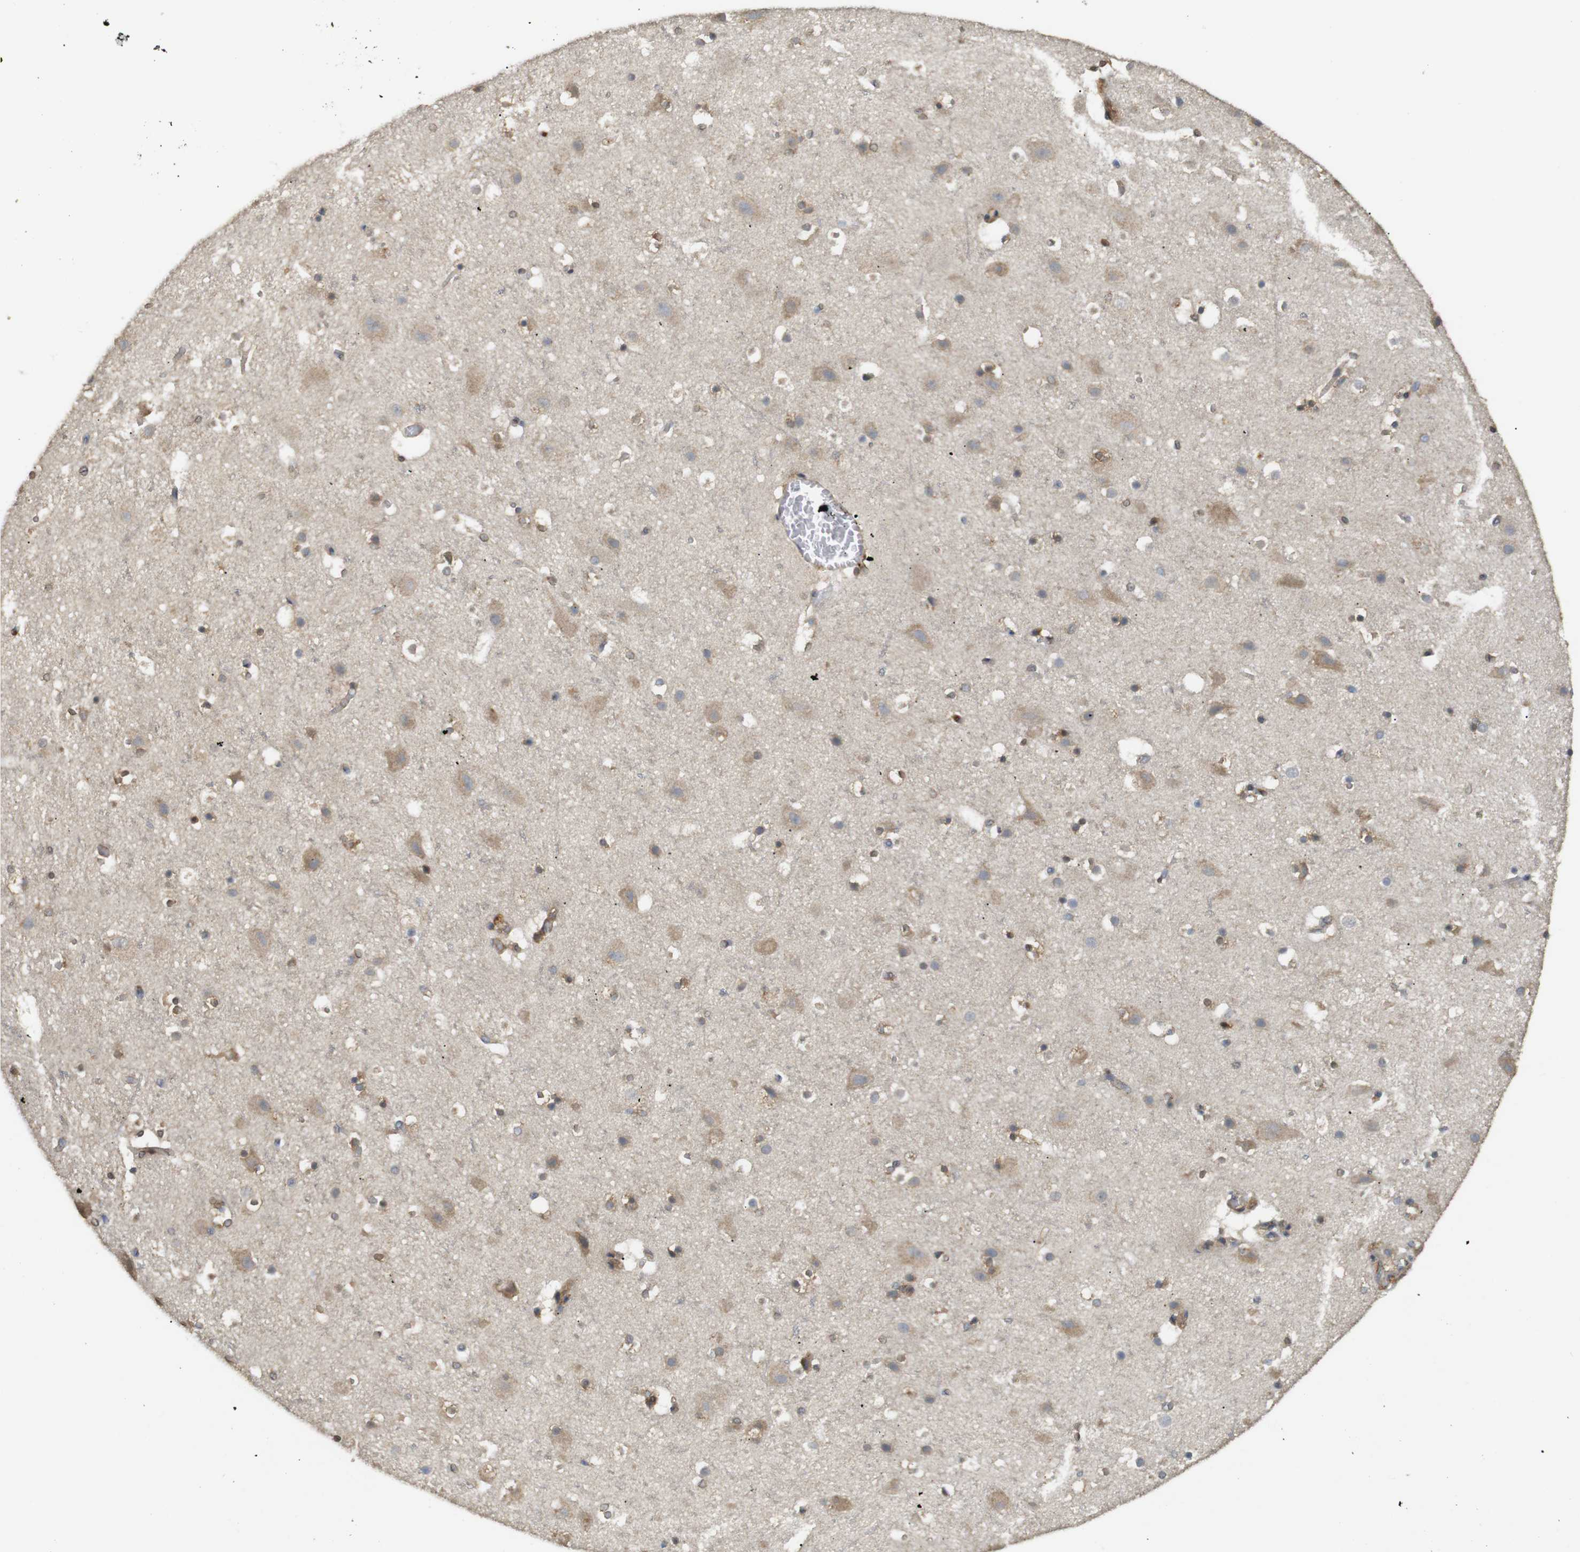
{"staining": {"intensity": "weak", "quantity": ">75%", "location": "cytoplasmic/membranous"}, "tissue": "cerebral cortex", "cell_type": "Endothelial cells", "image_type": "normal", "snomed": [{"axis": "morphology", "description": "Normal tissue, NOS"}, {"axis": "topography", "description": "Cerebral cortex"}], "caption": "Brown immunohistochemical staining in unremarkable human cerebral cortex reveals weak cytoplasmic/membranous positivity in approximately >75% of endothelial cells. The staining is performed using DAB brown chromogen to label protein expression. The nuclei are counter-stained blue using hematoxylin.", "gene": "KSR1", "patient": {"sex": "male", "age": 45}}